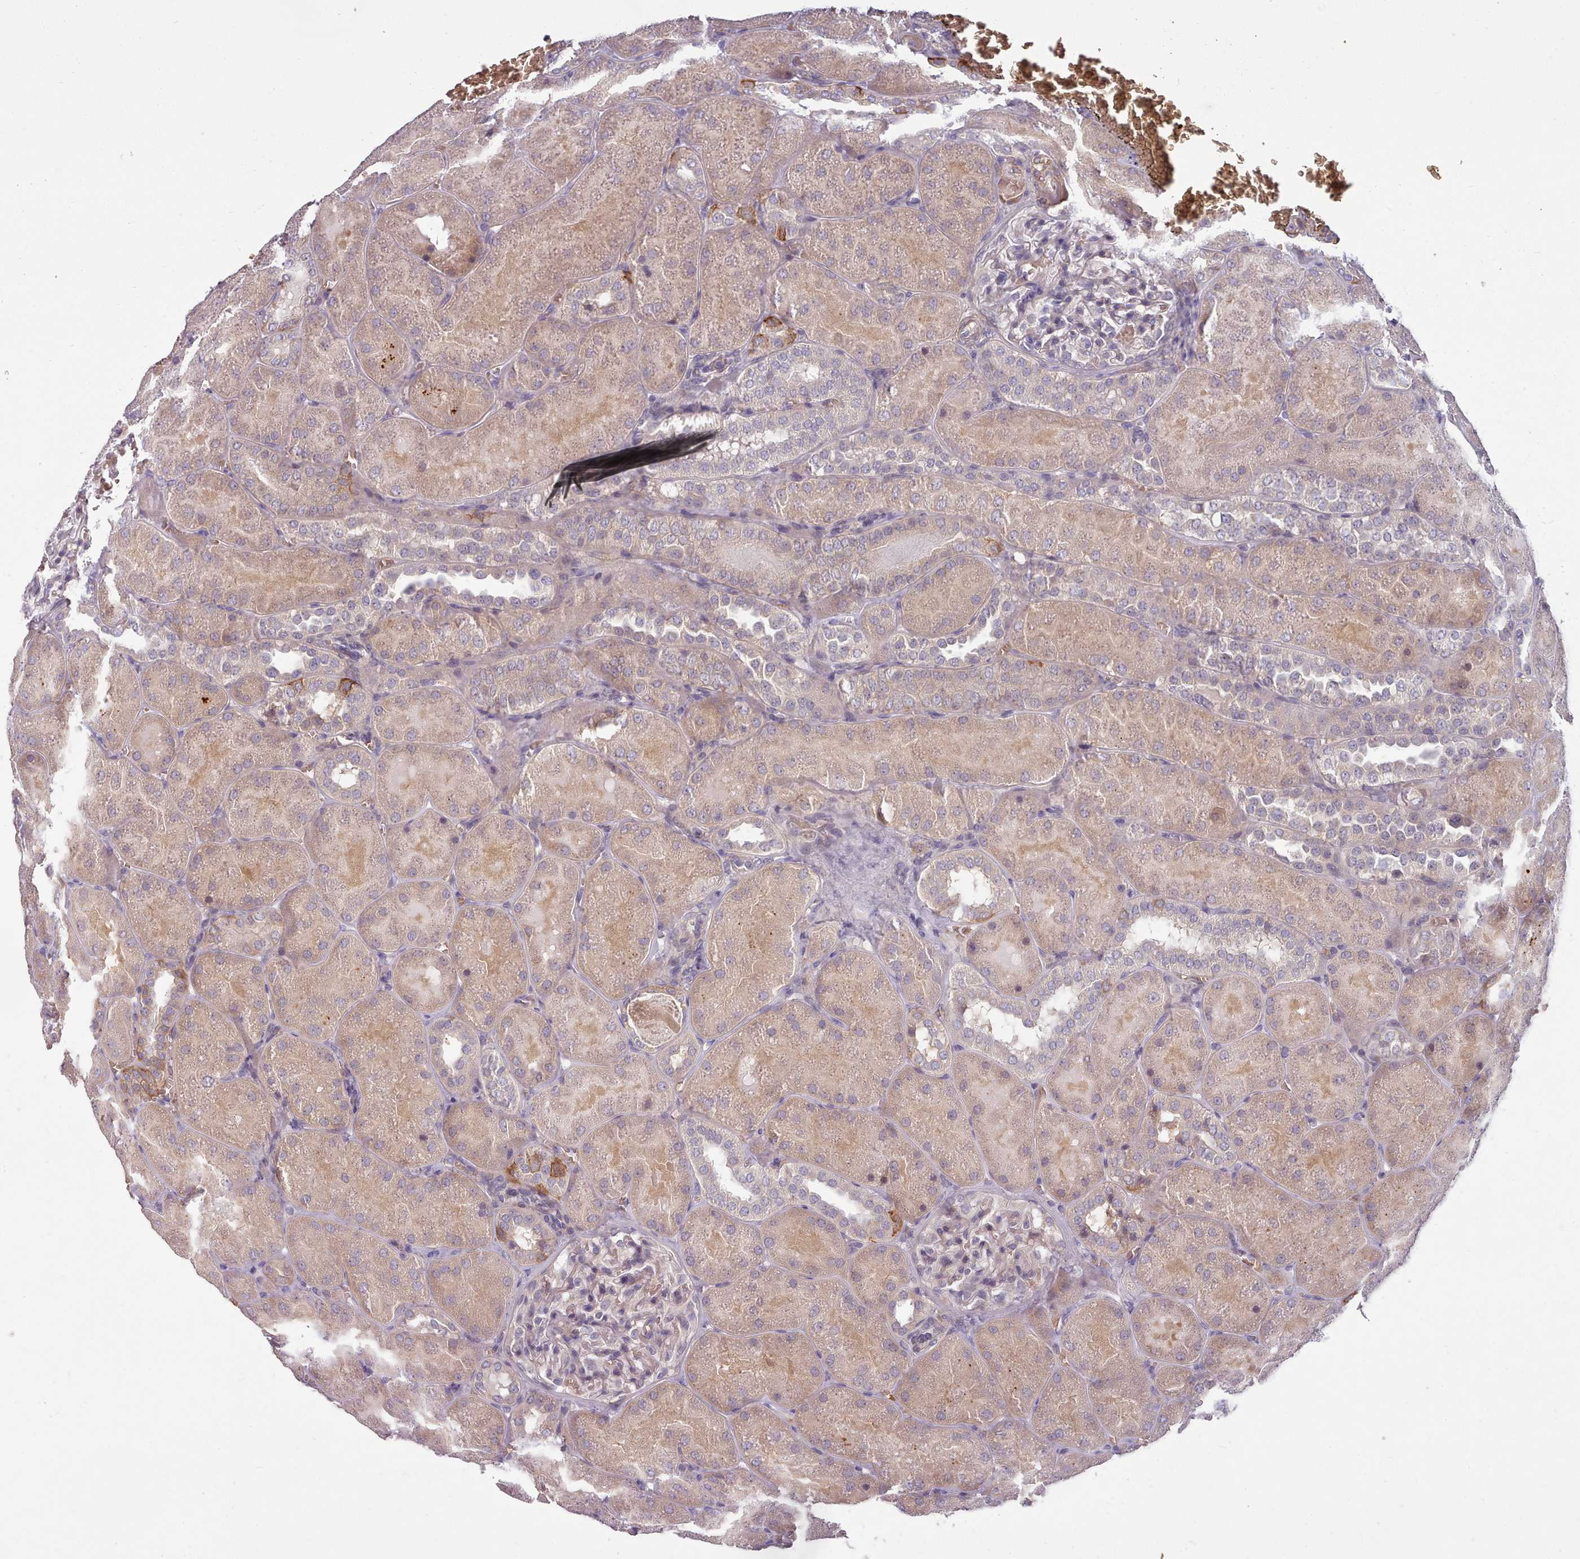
{"staining": {"intensity": "weak", "quantity": "<25%", "location": "cytoplasmic/membranous,nuclear"}, "tissue": "kidney", "cell_type": "Cells in glomeruli", "image_type": "normal", "snomed": [{"axis": "morphology", "description": "Normal tissue, NOS"}, {"axis": "topography", "description": "Kidney"}], "caption": "Cells in glomeruli are negative for brown protein staining in unremarkable kidney. The staining is performed using DAB (3,3'-diaminobenzidine) brown chromogen with nuclei counter-stained in using hematoxylin.", "gene": "CLNS1A", "patient": {"sex": "male", "age": 28}}